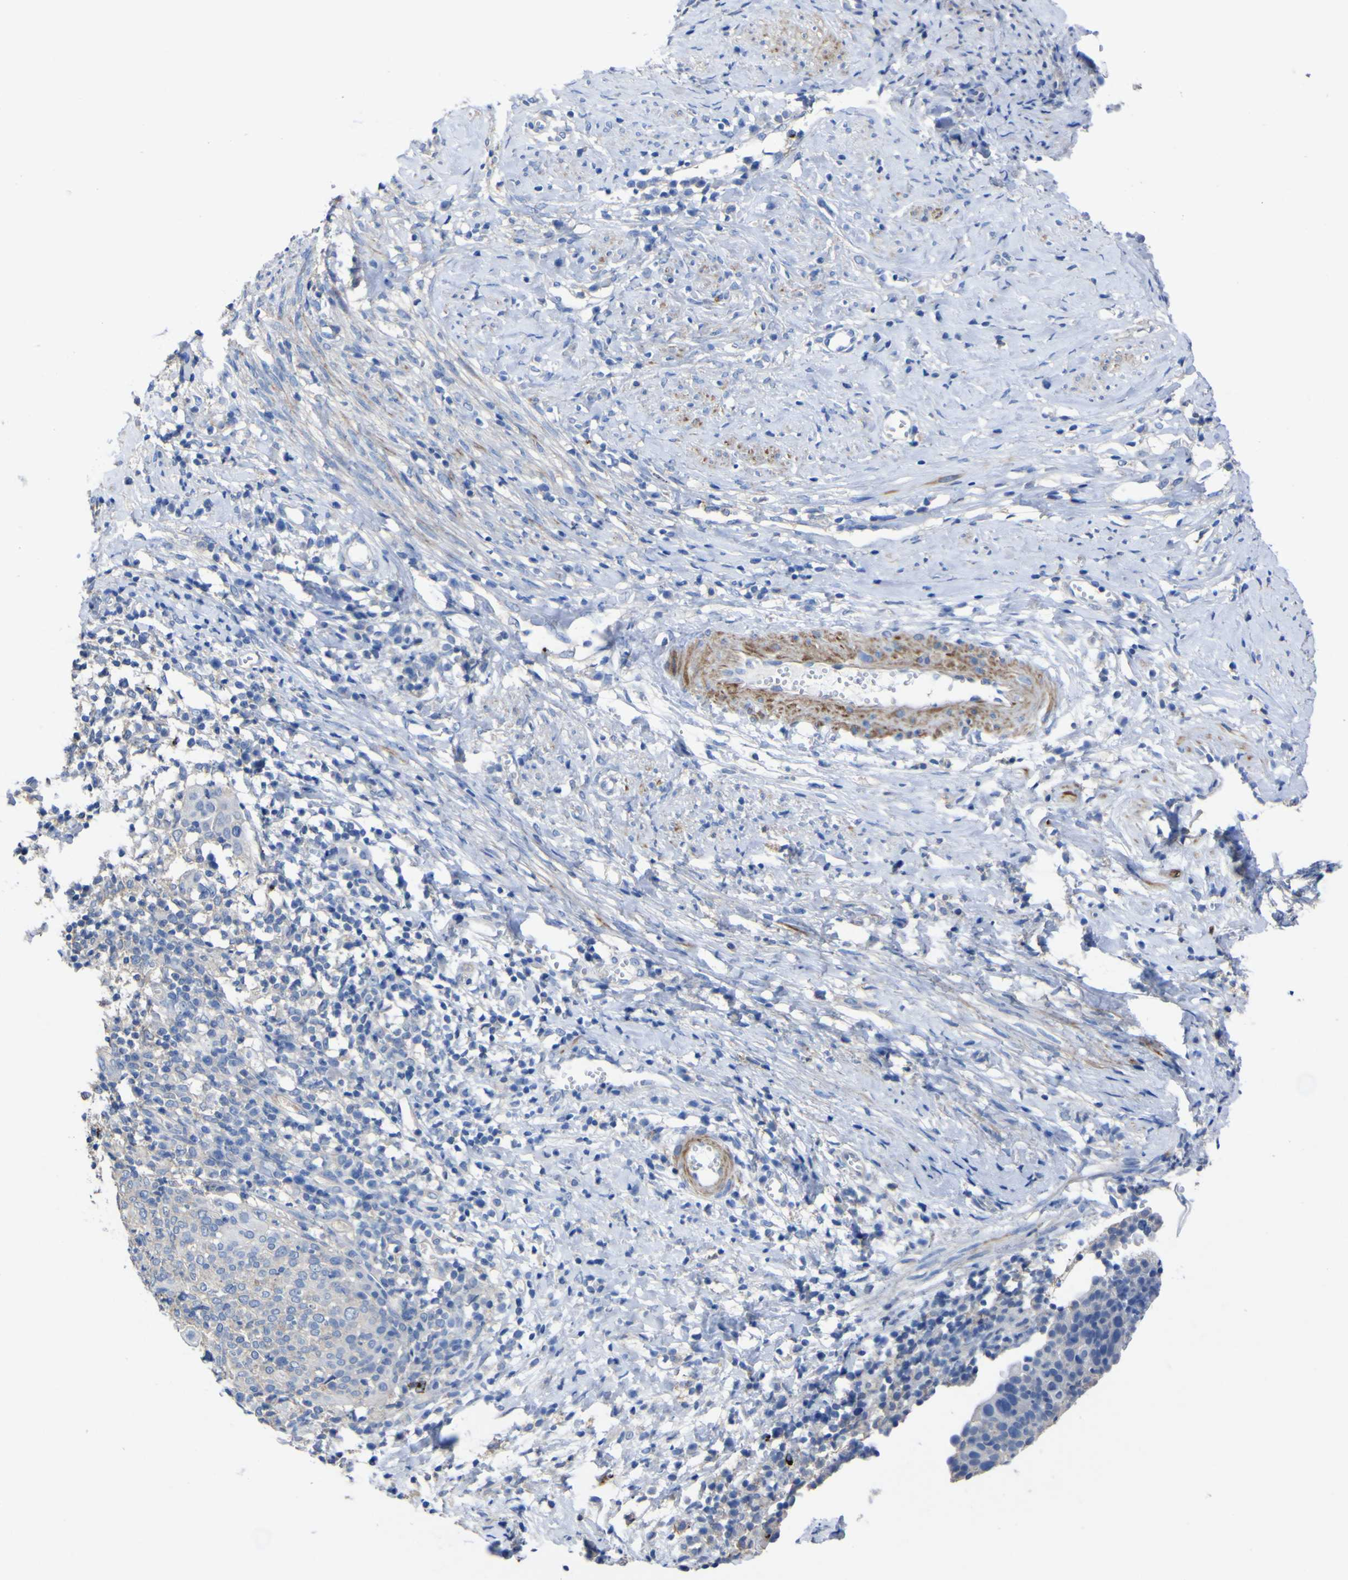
{"staining": {"intensity": "negative", "quantity": "none", "location": "none"}, "tissue": "cervical cancer", "cell_type": "Tumor cells", "image_type": "cancer", "snomed": [{"axis": "morphology", "description": "Squamous cell carcinoma, NOS"}, {"axis": "topography", "description": "Cervix"}], "caption": "High power microscopy micrograph of an immunohistochemistry (IHC) image of cervical cancer (squamous cell carcinoma), revealing no significant positivity in tumor cells.", "gene": "AGO4", "patient": {"sex": "female", "age": 40}}